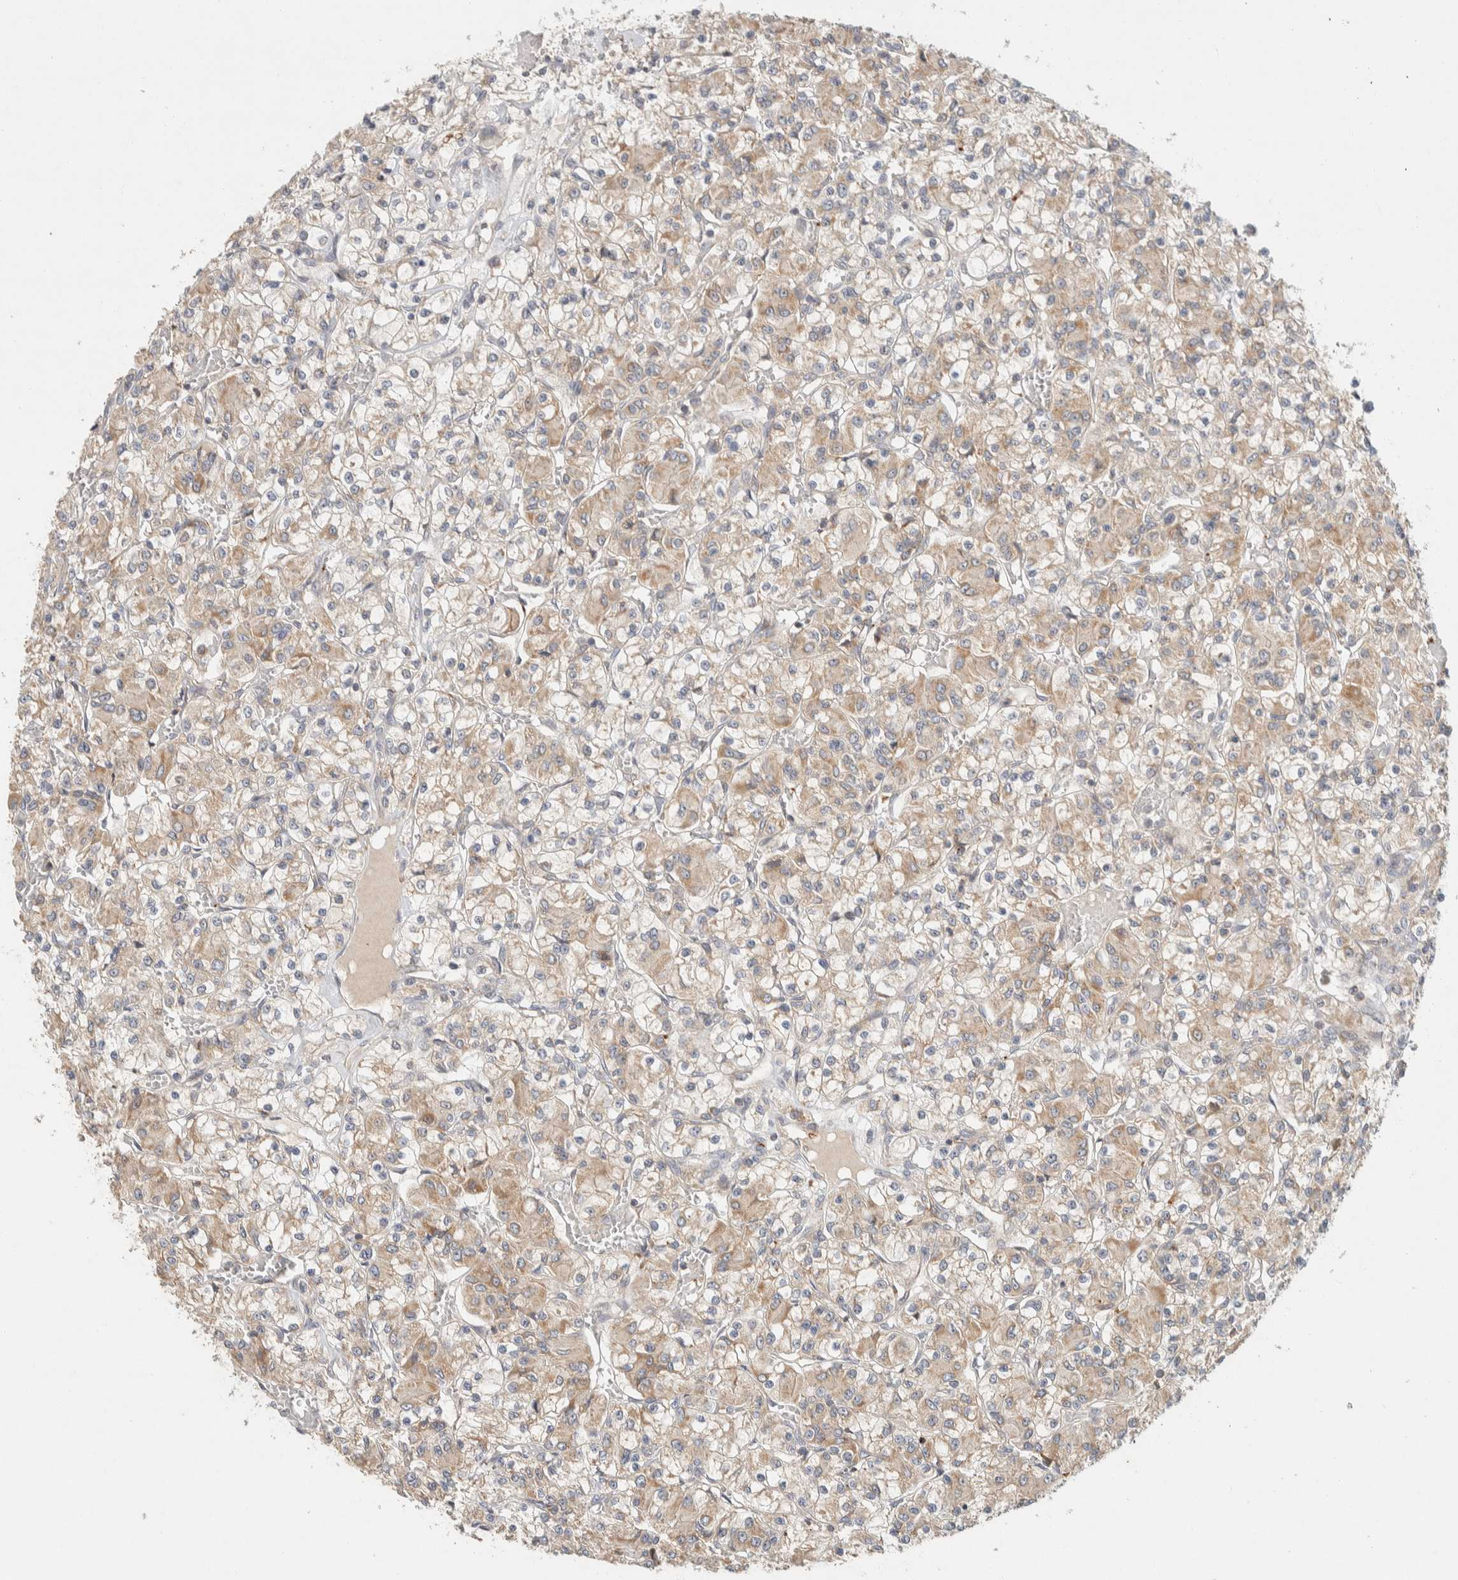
{"staining": {"intensity": "weak", "quantity": "25%-75%", "location": "cytoplasmic/membranous"}, "tissue": "renal cancer", "cell_type": "Tumor cells", "image_type": "cancer", "snomed": [{"axis": "morphology", "description": "Adenocarcinoma, NOS"}, {"axis": "topography", "description": "Kidney"}], "caption": "Renal adenocarcinoma stained for a protein reveals weak cytoplasmic/membranous positivity in tumor cells.", "gene": "KIF9", "patient": {"sex": "female", "age": 59}}